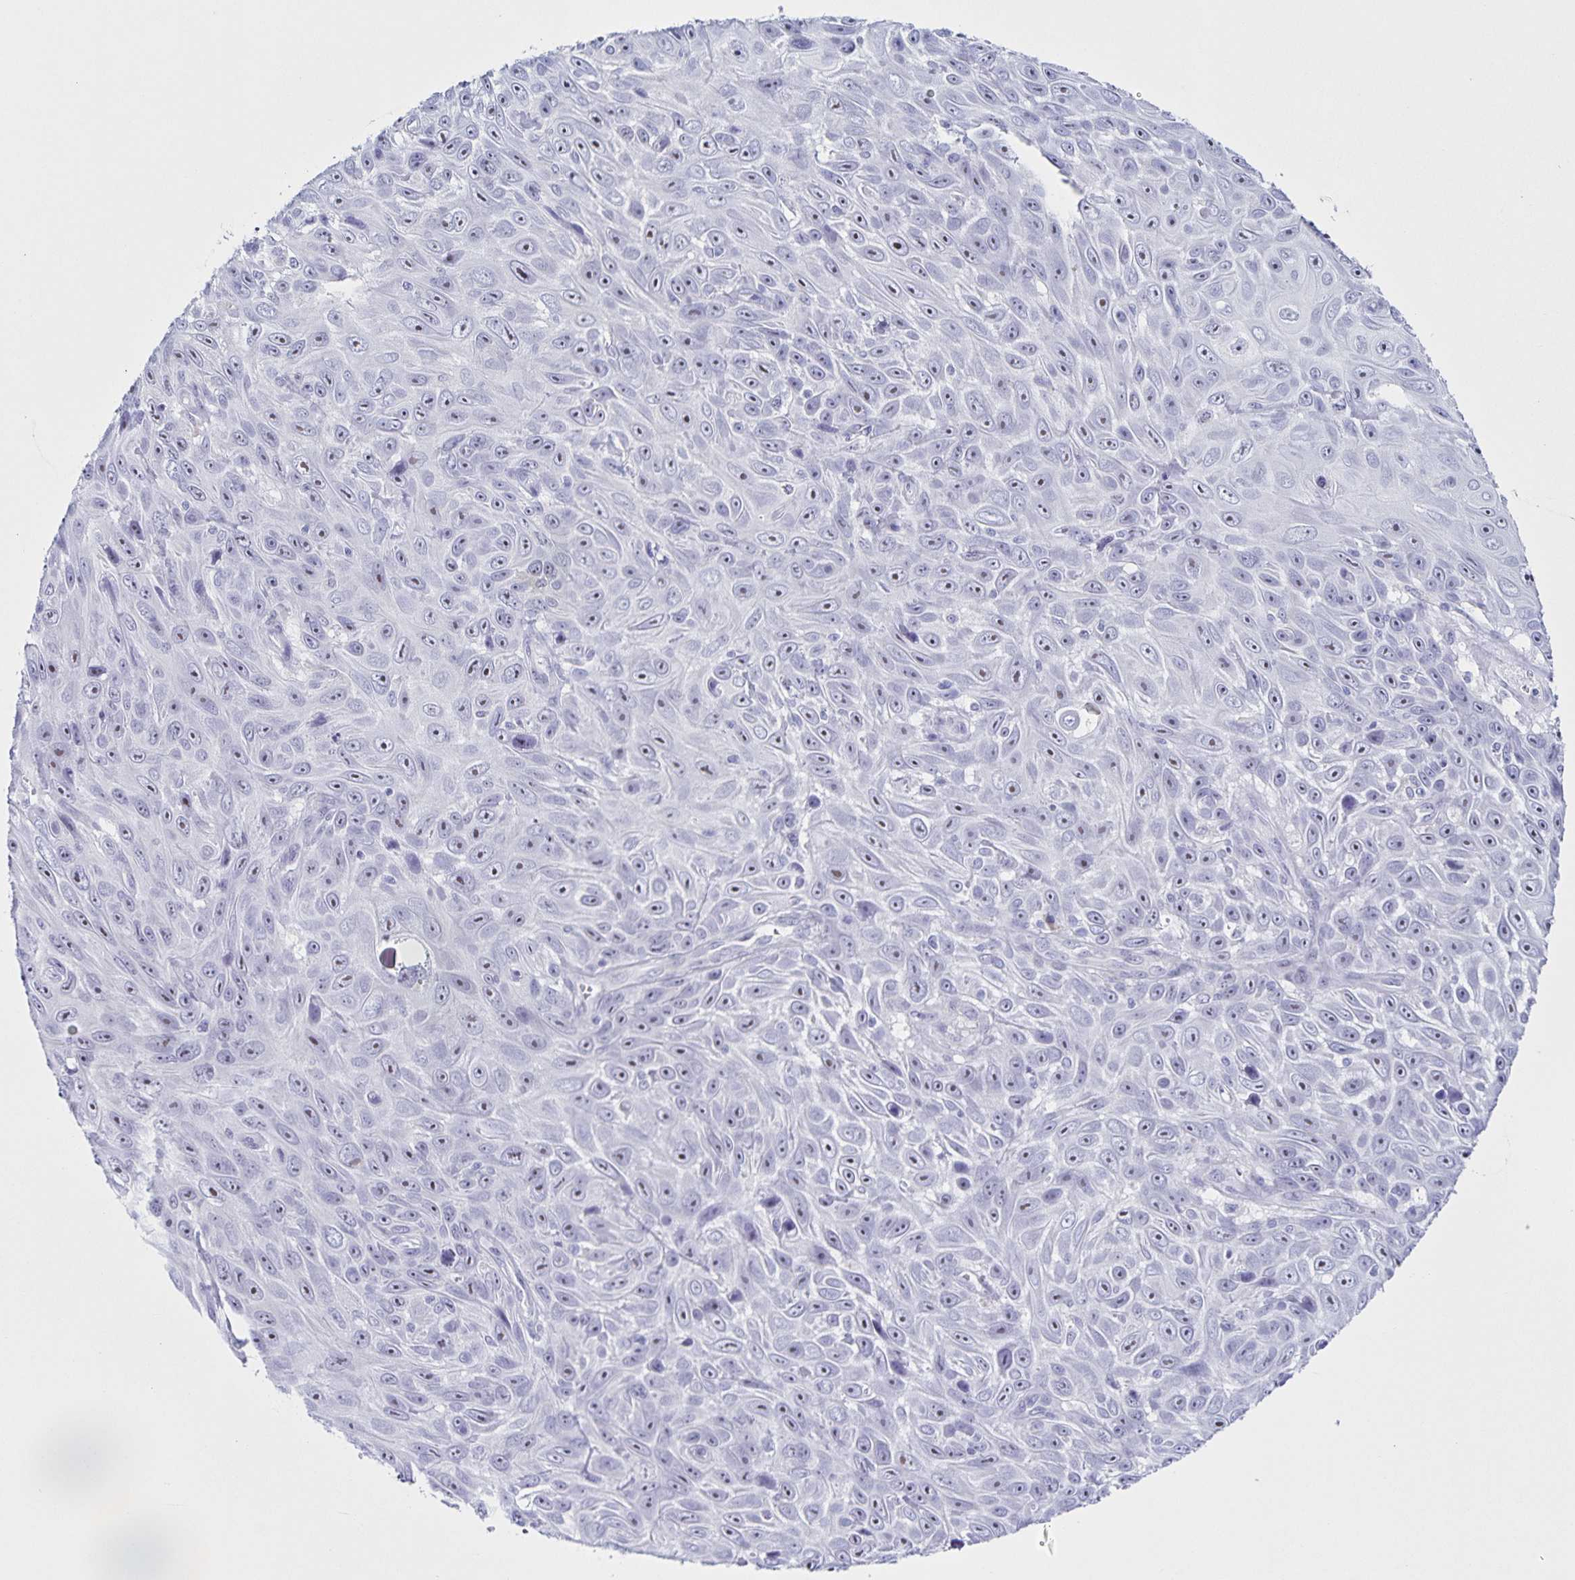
{"staining": {"intensity": "moderate", "quantity": "25%-75%", "location": "nuclear"}, "tissue": "skin cancer", "cell_type": "Tumor cells", "image_type": "cancer", "snomed": [{"axis": "morphology", "description": "Squamous cell carcinoma, NOS"}, {"axis": "topography", "description": "Skin"}], "caption": "Human skin cancer (squamous cell carcinoma) stained with a brown dye displays moderate nuclear positive expression in approximately 25%-75% of tumor cells.", "gene": "FAM170A", "patient": {"sex": "male", "age": 82}}